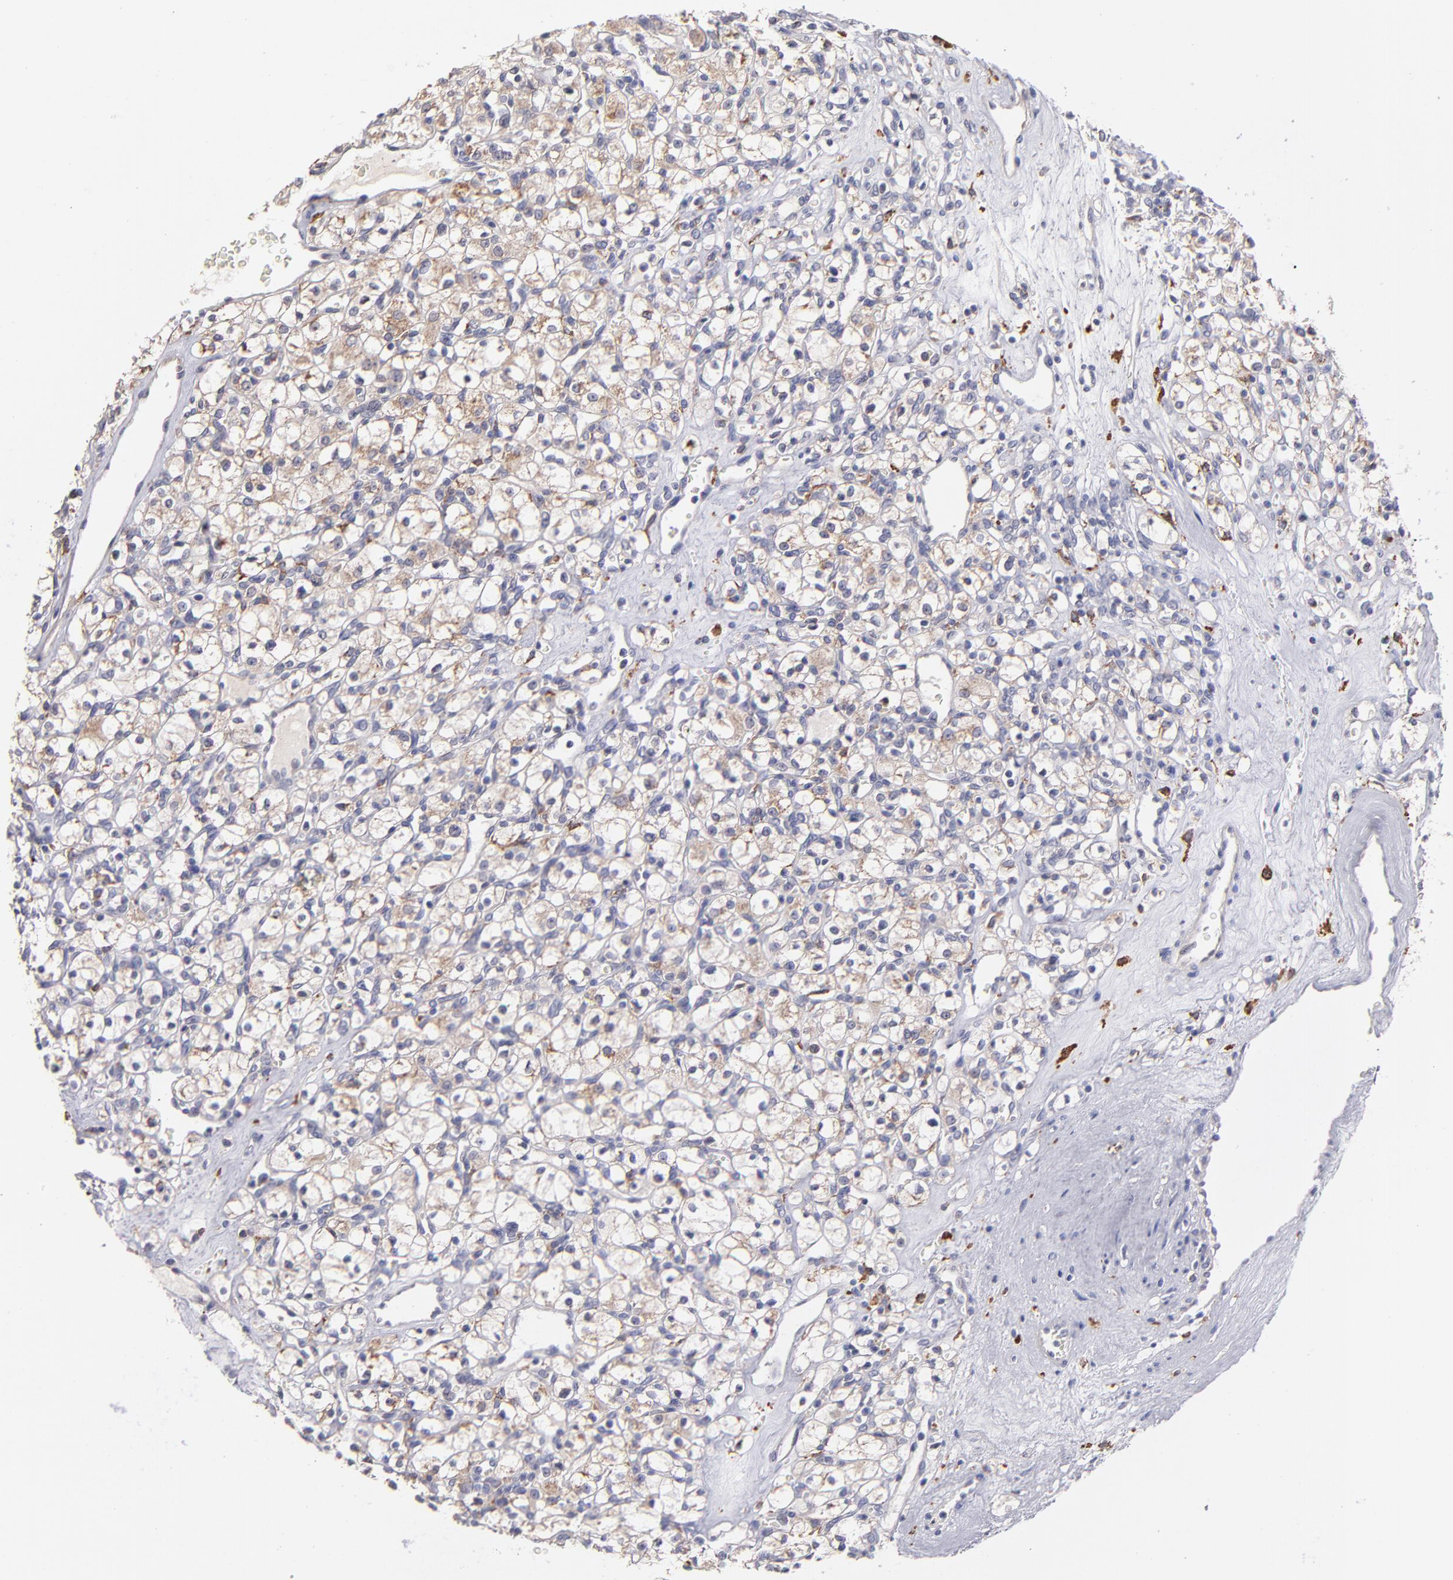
{"staining": {"intensity": "moderate", "quantity": "25%-75%", "location": "cytoplasmic/membranous"}, "tissue": "renal cancer", "cell_type": "Tumor cells", "image_type": "cancer", "snomed": [{"axis": "morphology", "description": "Adenocarcinoma, NOS"}, {"axis": "topography", "description": "Kidney"}], "caption": "This is an image of immunohistochemistry staining of renal cancer (adenocarcinoma), which shows moderate positivity in the cytoplasmic/membranous of tumor cells.", "gene": "GLDC", "patient": {"sex": "female", "age": 62}}